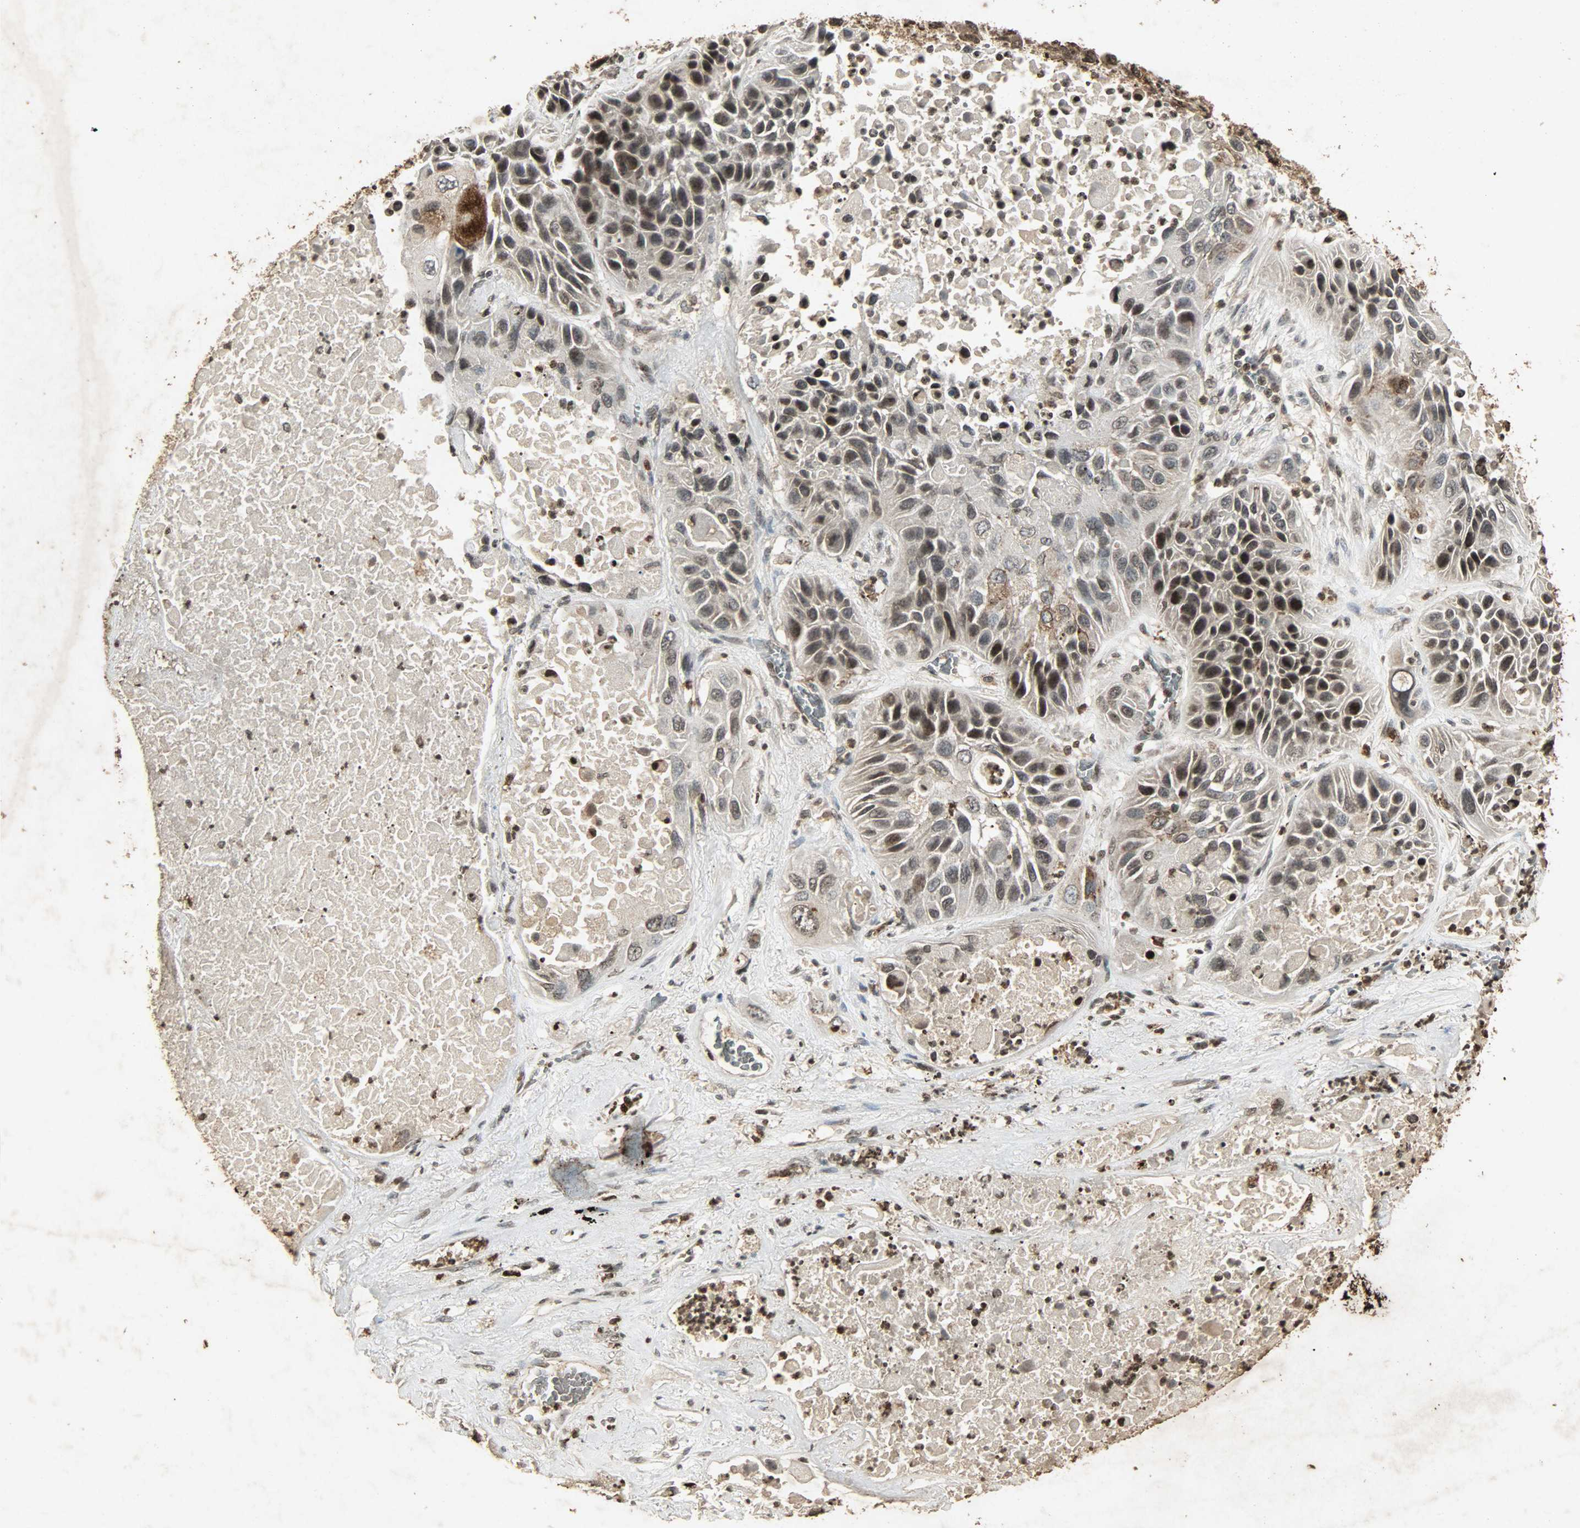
{"staining": {"intensity": "moderate", "quantity": "25%-75%", "location": "cytoplasmic/membranous,nuclear"}, "tissue": "lung cancer", "cell_type": "Tumor cells", "image_type": "cancer", "snomed": [{"axis": "morphology", "description": "Squamous cell carcinoma, NOS"}, {"axis": "topography", "description": "Lung"}], "caption": "This is a histology image of immunohistochemistry staining of lung cancer, which shows moderate expression in the cytoplasmic/membranous and nuclear of tumor cells.", "gene": "PPP3R1", "patient": {"sex": "female", "age": 76}}